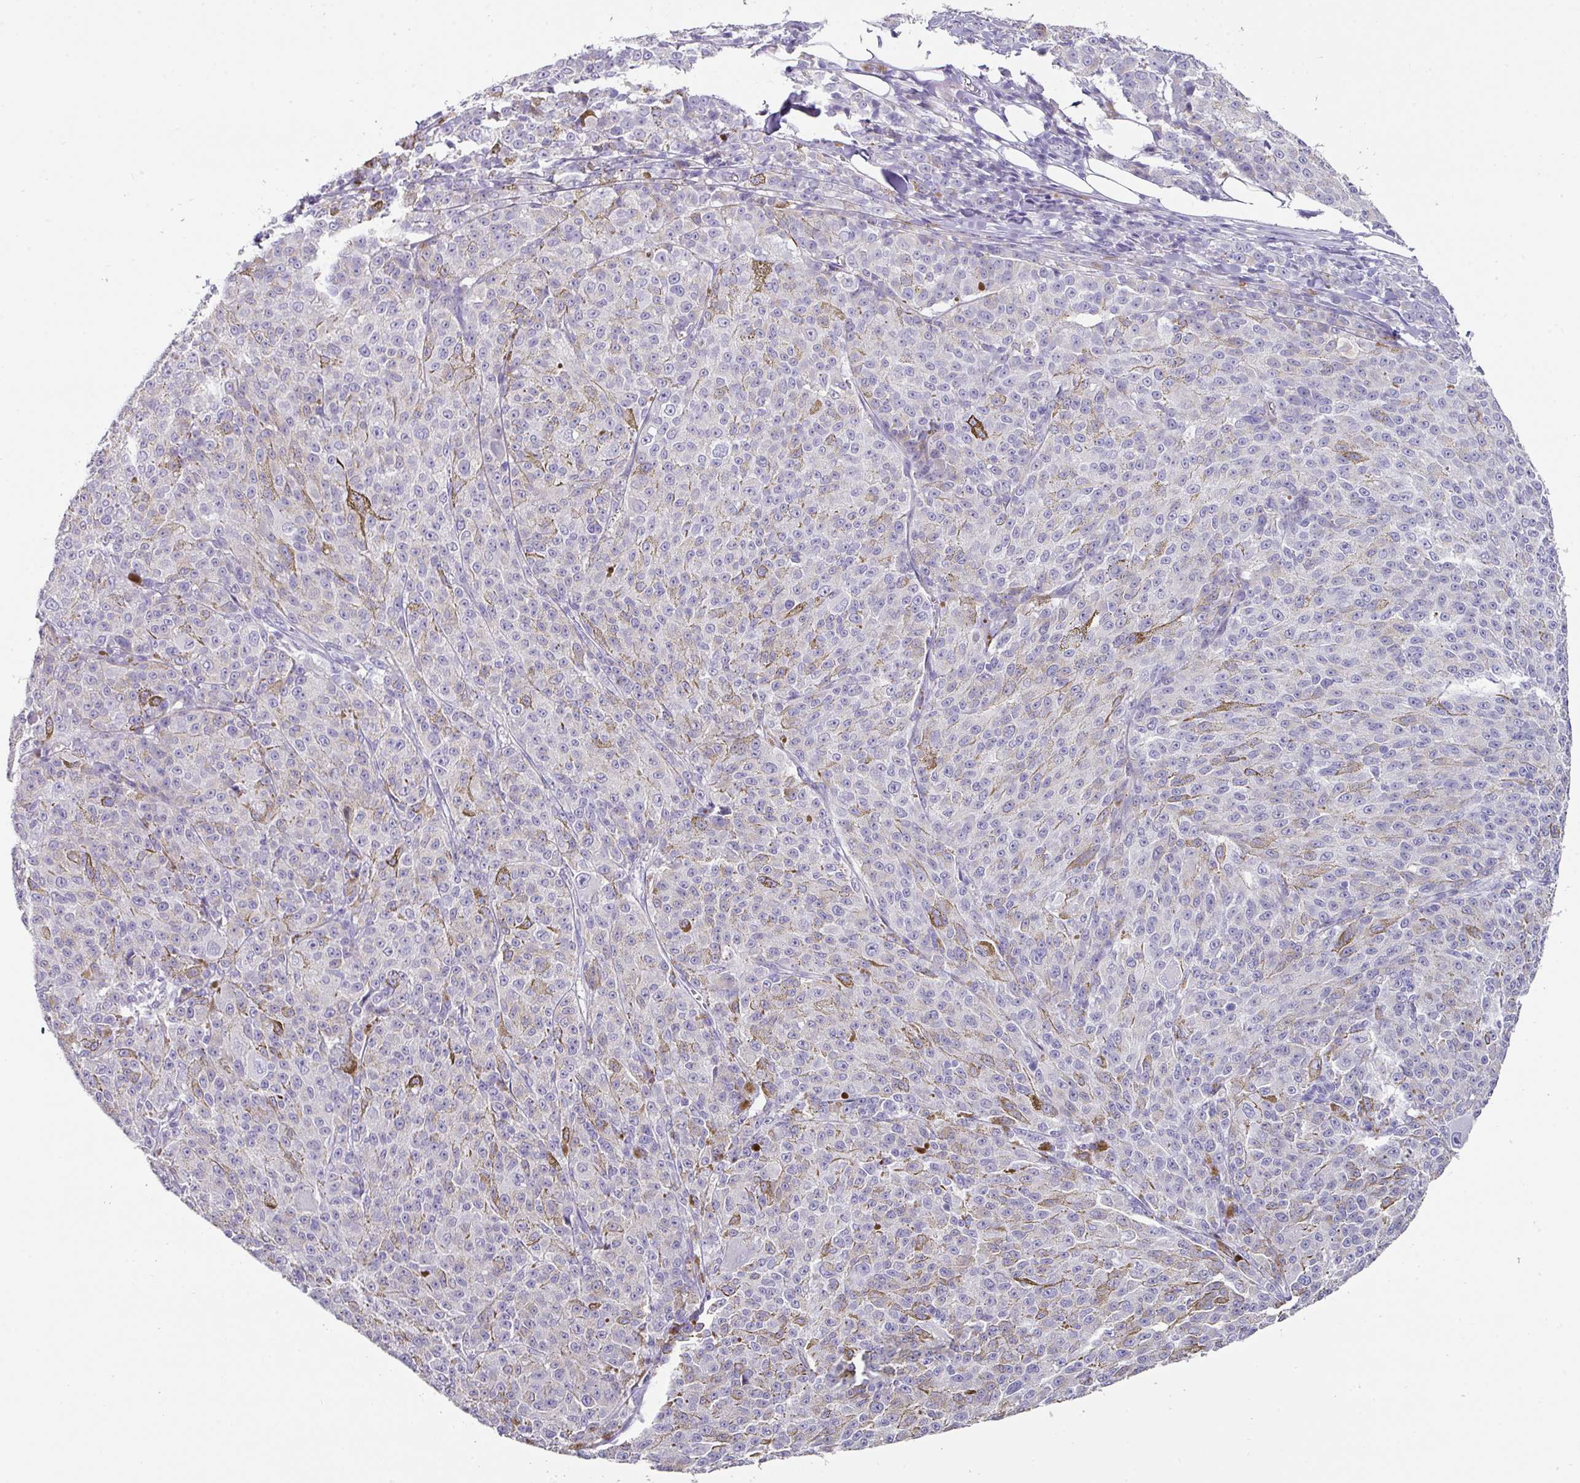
{"staining": {"intensity": "negative", "quantity": "none", "location": "none"}, "tissue": "melanoma", "cell_type": "Tumor cells", "image_type": "cancer", "snomed": [{"axis": "morphology", "description": "Malignant melanoma, NOS"}, {"axis": "topography", "description": "Skin"}], "caption": "Immunohistochemical staining of human melanoma exhibits no significant positivity in tumor cells. (IHC, brightfield microscopy, high magnification).", "gene": "ANKRD29", "patient": {"sex": "female", "age": 52}}